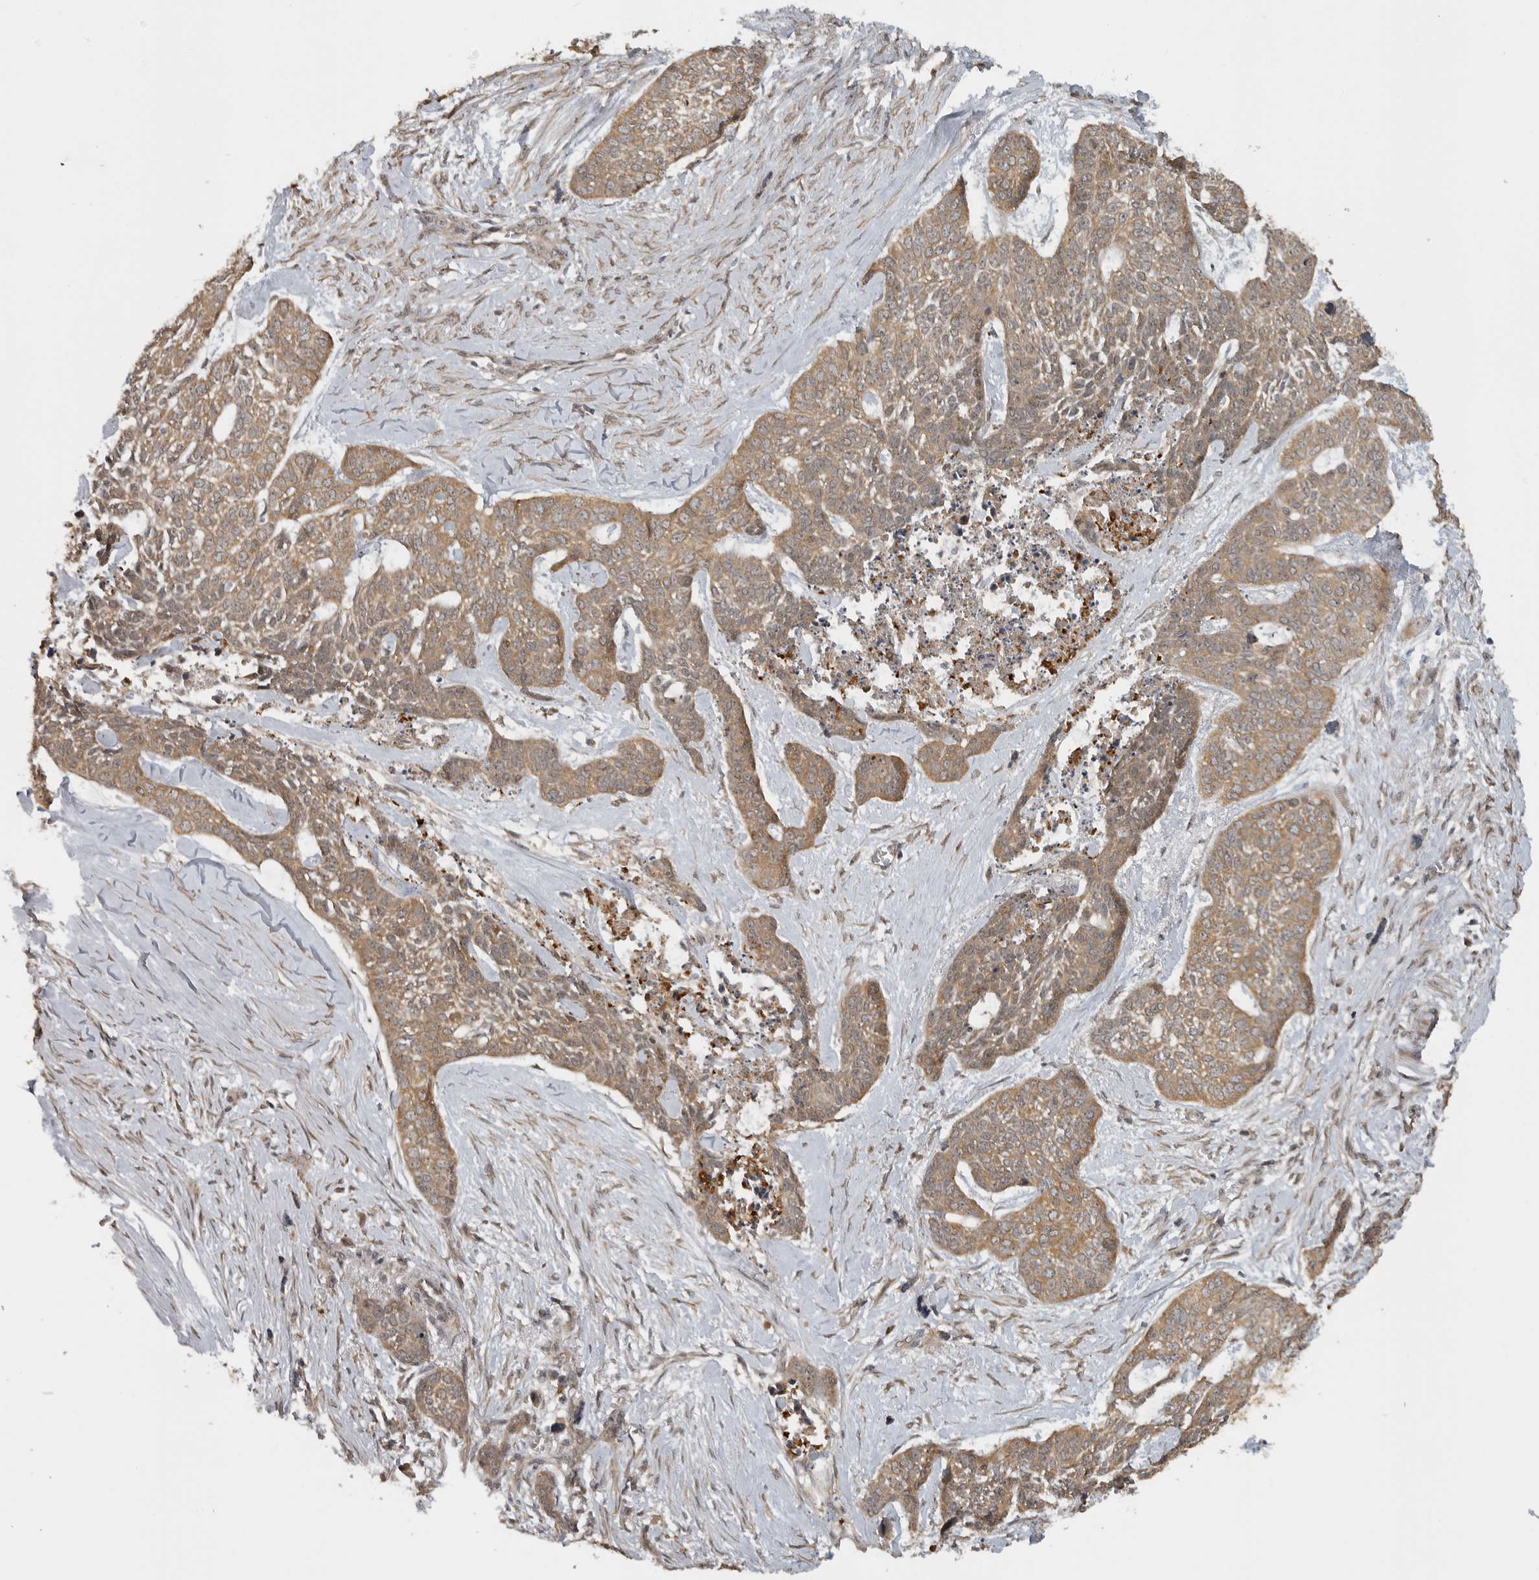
{"staining": {"intensity": "moderate", "quantity": ">75%", "location": "cytoplasmic/membranous"}, "tissue": "skin cancer", "cell_type": "Tumor cells", "image_type": "cancer", "snomed": [{"axis": "morphology", "description": "Basal cell carcinoma"}, {"axis": "topography", "description": "Skin"}], "caption": "Basal cell carcinoma (skin) stained for a protein shows moderate cytoplasmic/membranous positivity in tumor cells.", "gene": "LLGL1", "patient": {"sex": "female", "age": 64}}